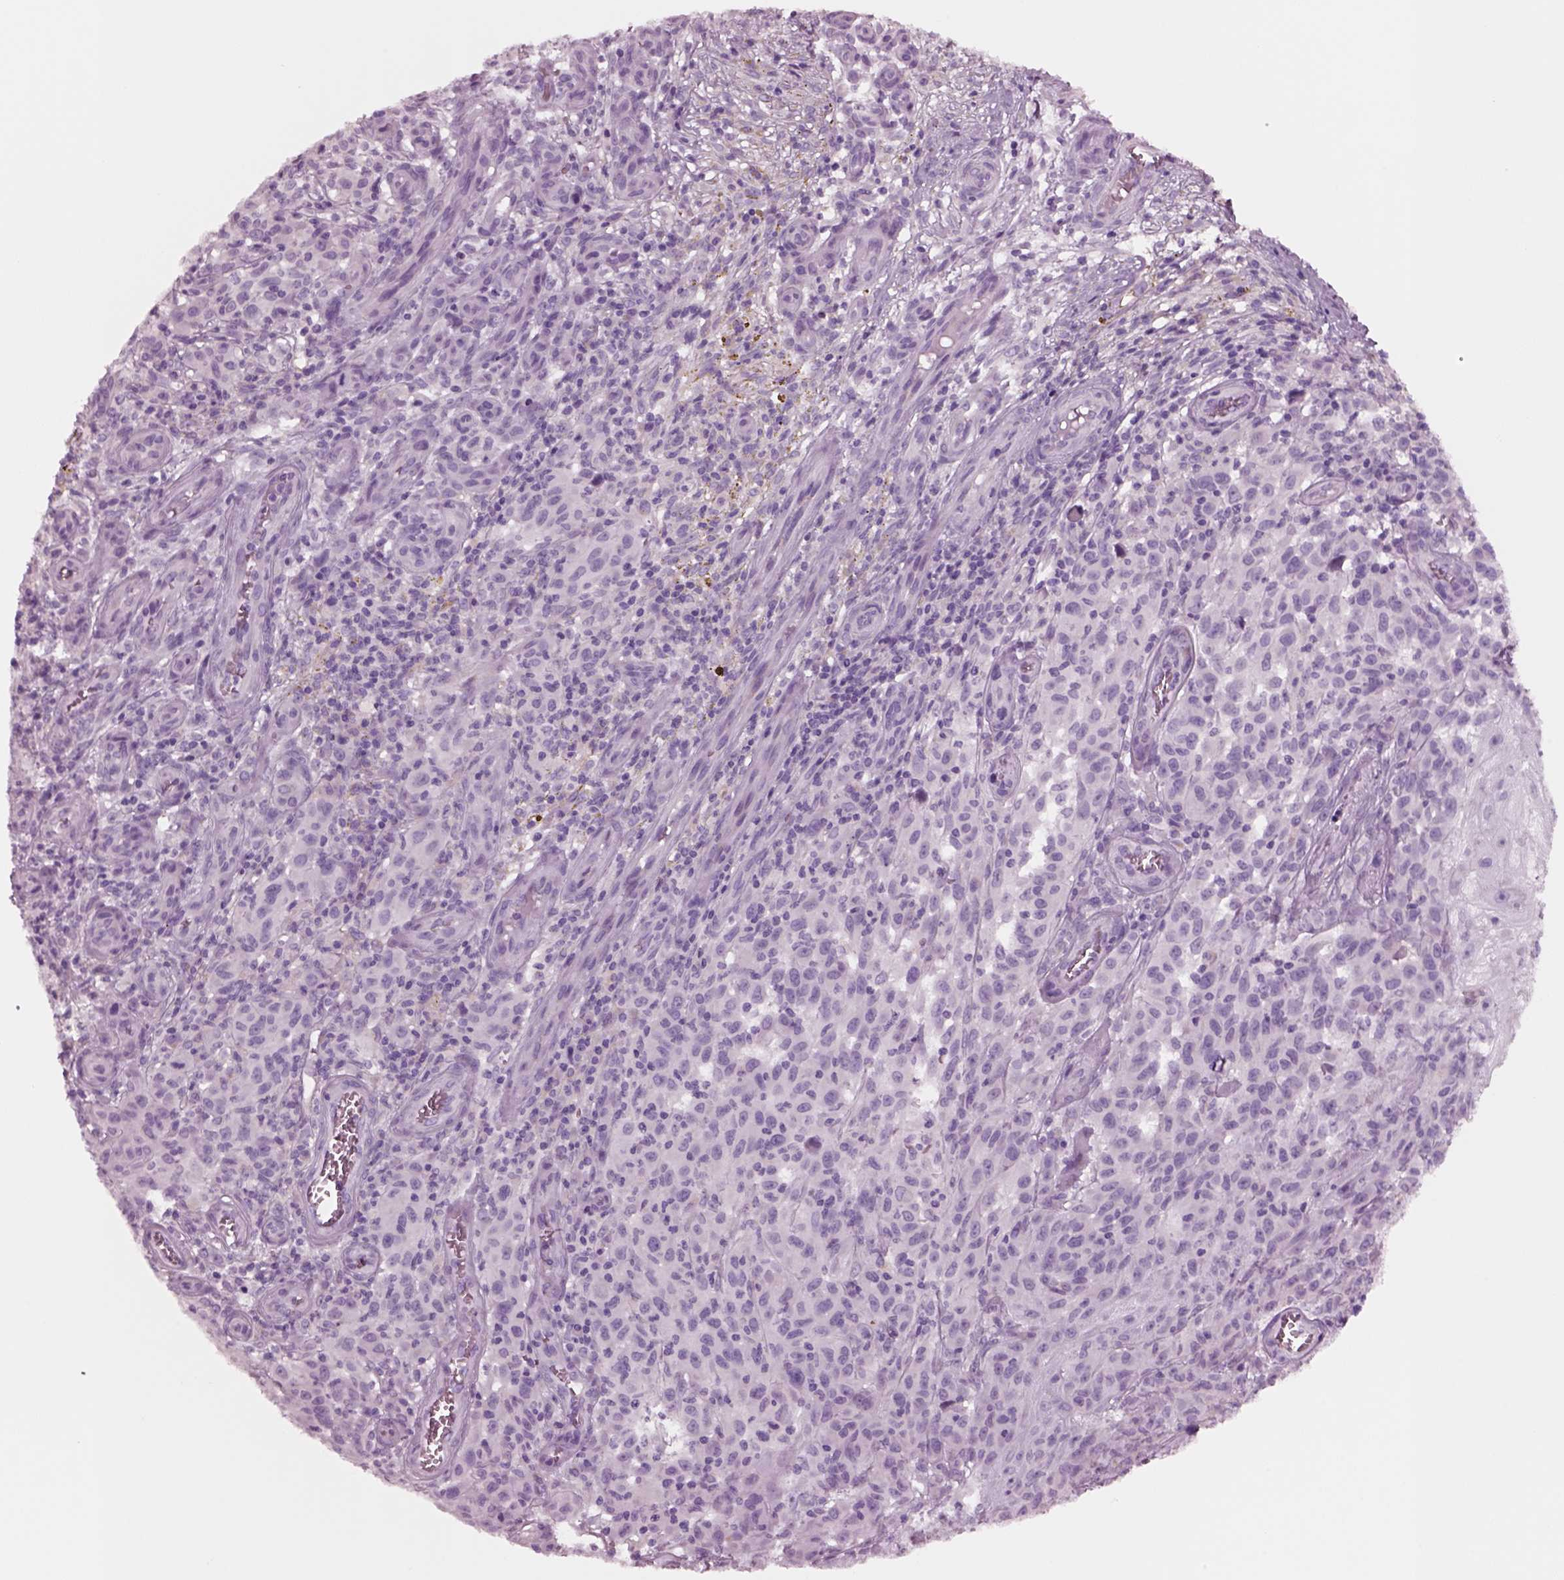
{"staining": {"intensity": "negative", "quantity": "none", "location": "none"}, "tissue": "melanoma", "cell_type": "Tumor cells", "image_type": "cancer", "snomed": [{"axis": "morphology", "description": "Malignant melanoma, NOS"}, {"axis": "topography", "description": "Skin"}], "caption": "This is a image of IHC staining of malignant melanoma, which shows no expression in tumor cells. (Stains: DAB (3,3'-diaminobenzidine) IHC with hematoxylin counter stain, Microscopy: brightfield microscopy at high magnification).", "gene": "NMRK2", "patient": {"sex": "female", "age": 53}}